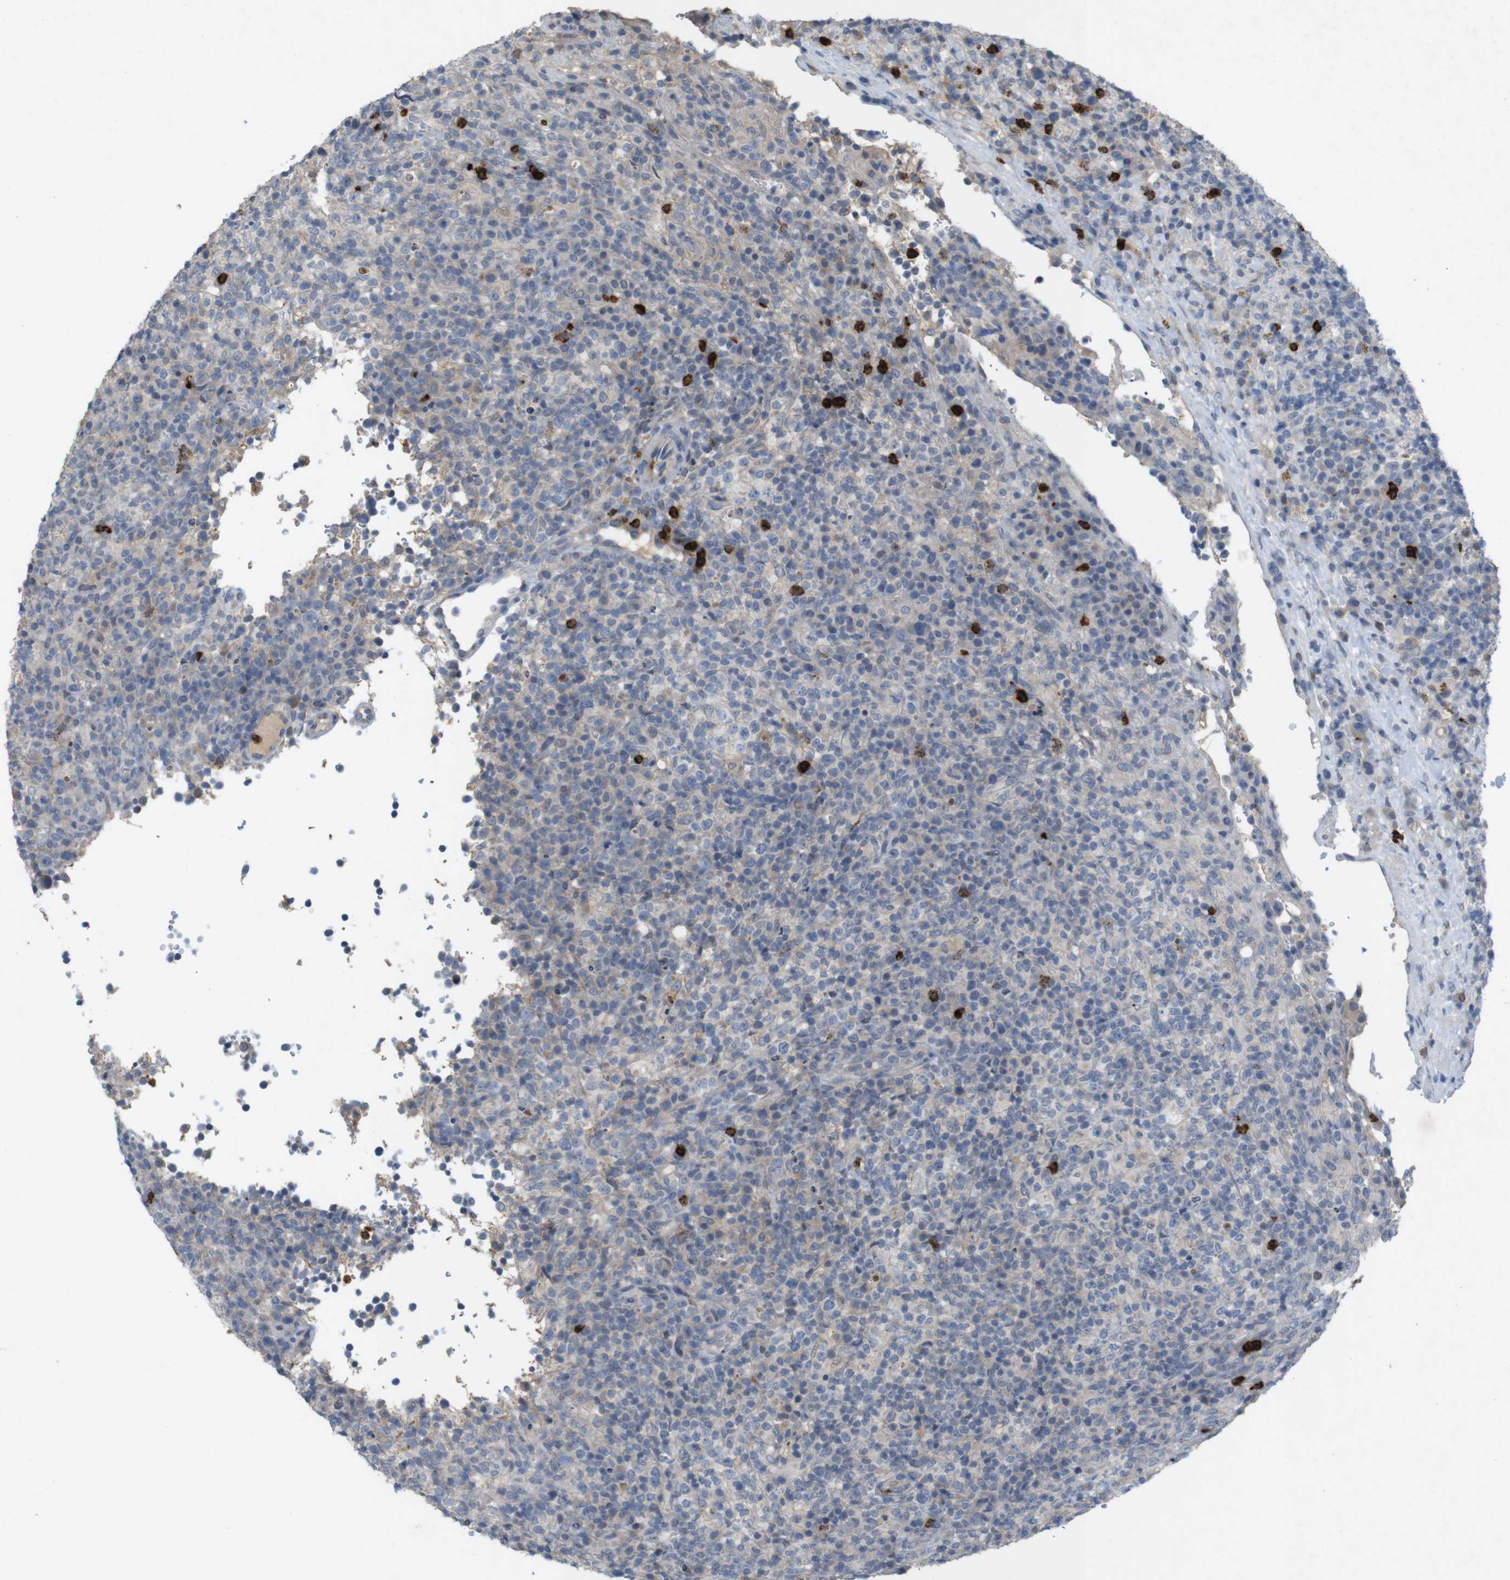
{"staining": {"intensity": "negative", "quantity": "none", "location": "none"}, "tissue": "lymphoma", "cell_type": "Tumor cells", "image_type": "cancer", "snomed": [{"axis": "morphology", "description": "Malignant lymphoma, non-Hodgkin's type, High grade"}, {"axis": "topography", "description": "Lymph node"}], "caption": "Immunohistochemistry (IHC) of human lymphoma exhibits no staining in tumor cells. (DAB immunohistochemistry (IHC), high magnification).", "gene": "TSPAN14", "patient": {"sex": "female", "age": 76}}